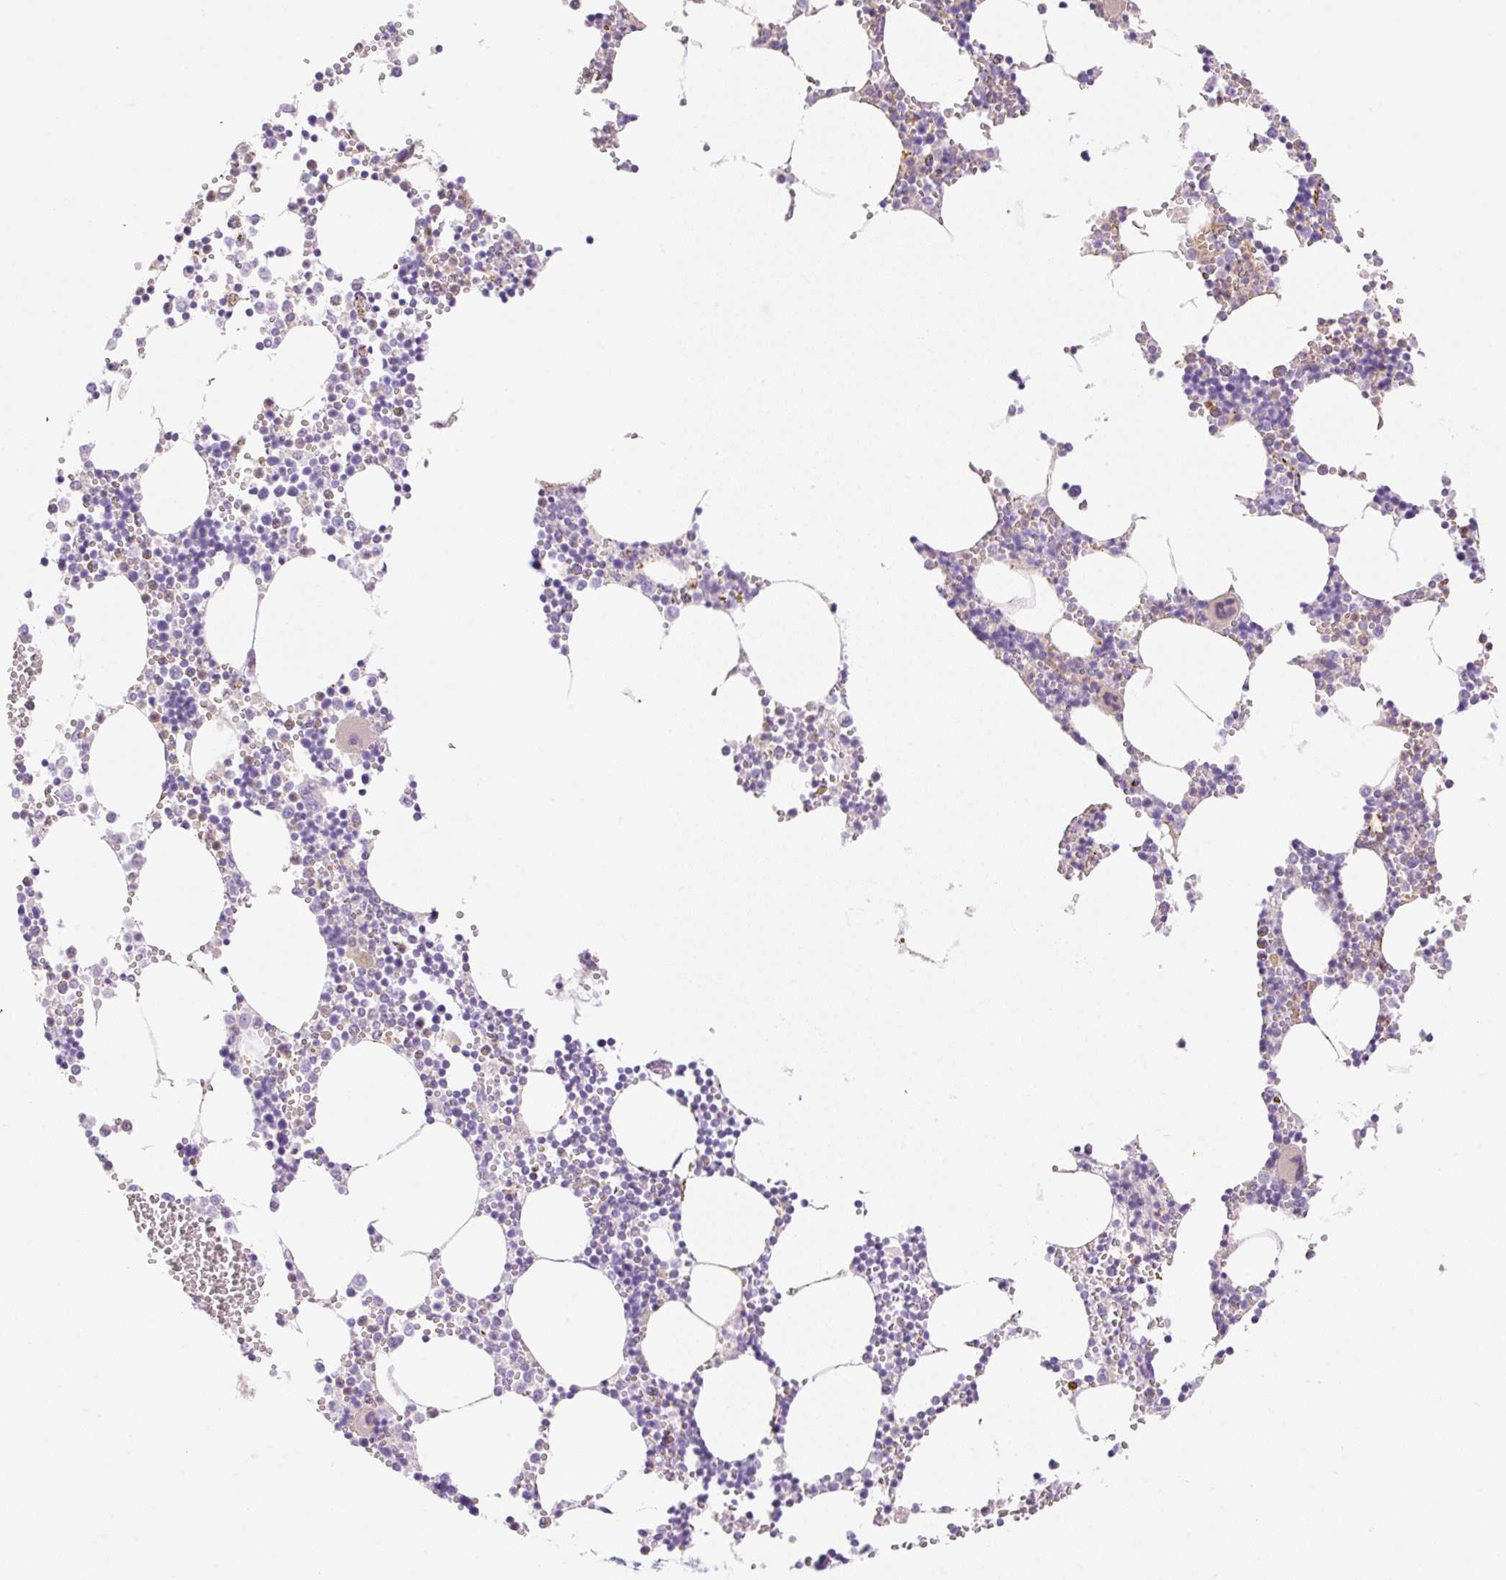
{"staining": {"intensity": "weak", "quantity": "<25%", "location": "cytoplasmic/membranous"}, "tissue": "bone marrow", "cell_type": "Hematopoietic cells", "image_type": "normal", "snomed": [{"axis": "morphology", "description": "Normal tissue, NOS"}, {"axis": "topography", "description": "Bone marrow"}], "caption": "High power microscopy image of an immunohistochemistry micrograph of unremarkable bone marrow, revealing no significant staining in hematopoietic cells.", "gene": "EHD1", "patient": {"sex": "male", "age": 54}}